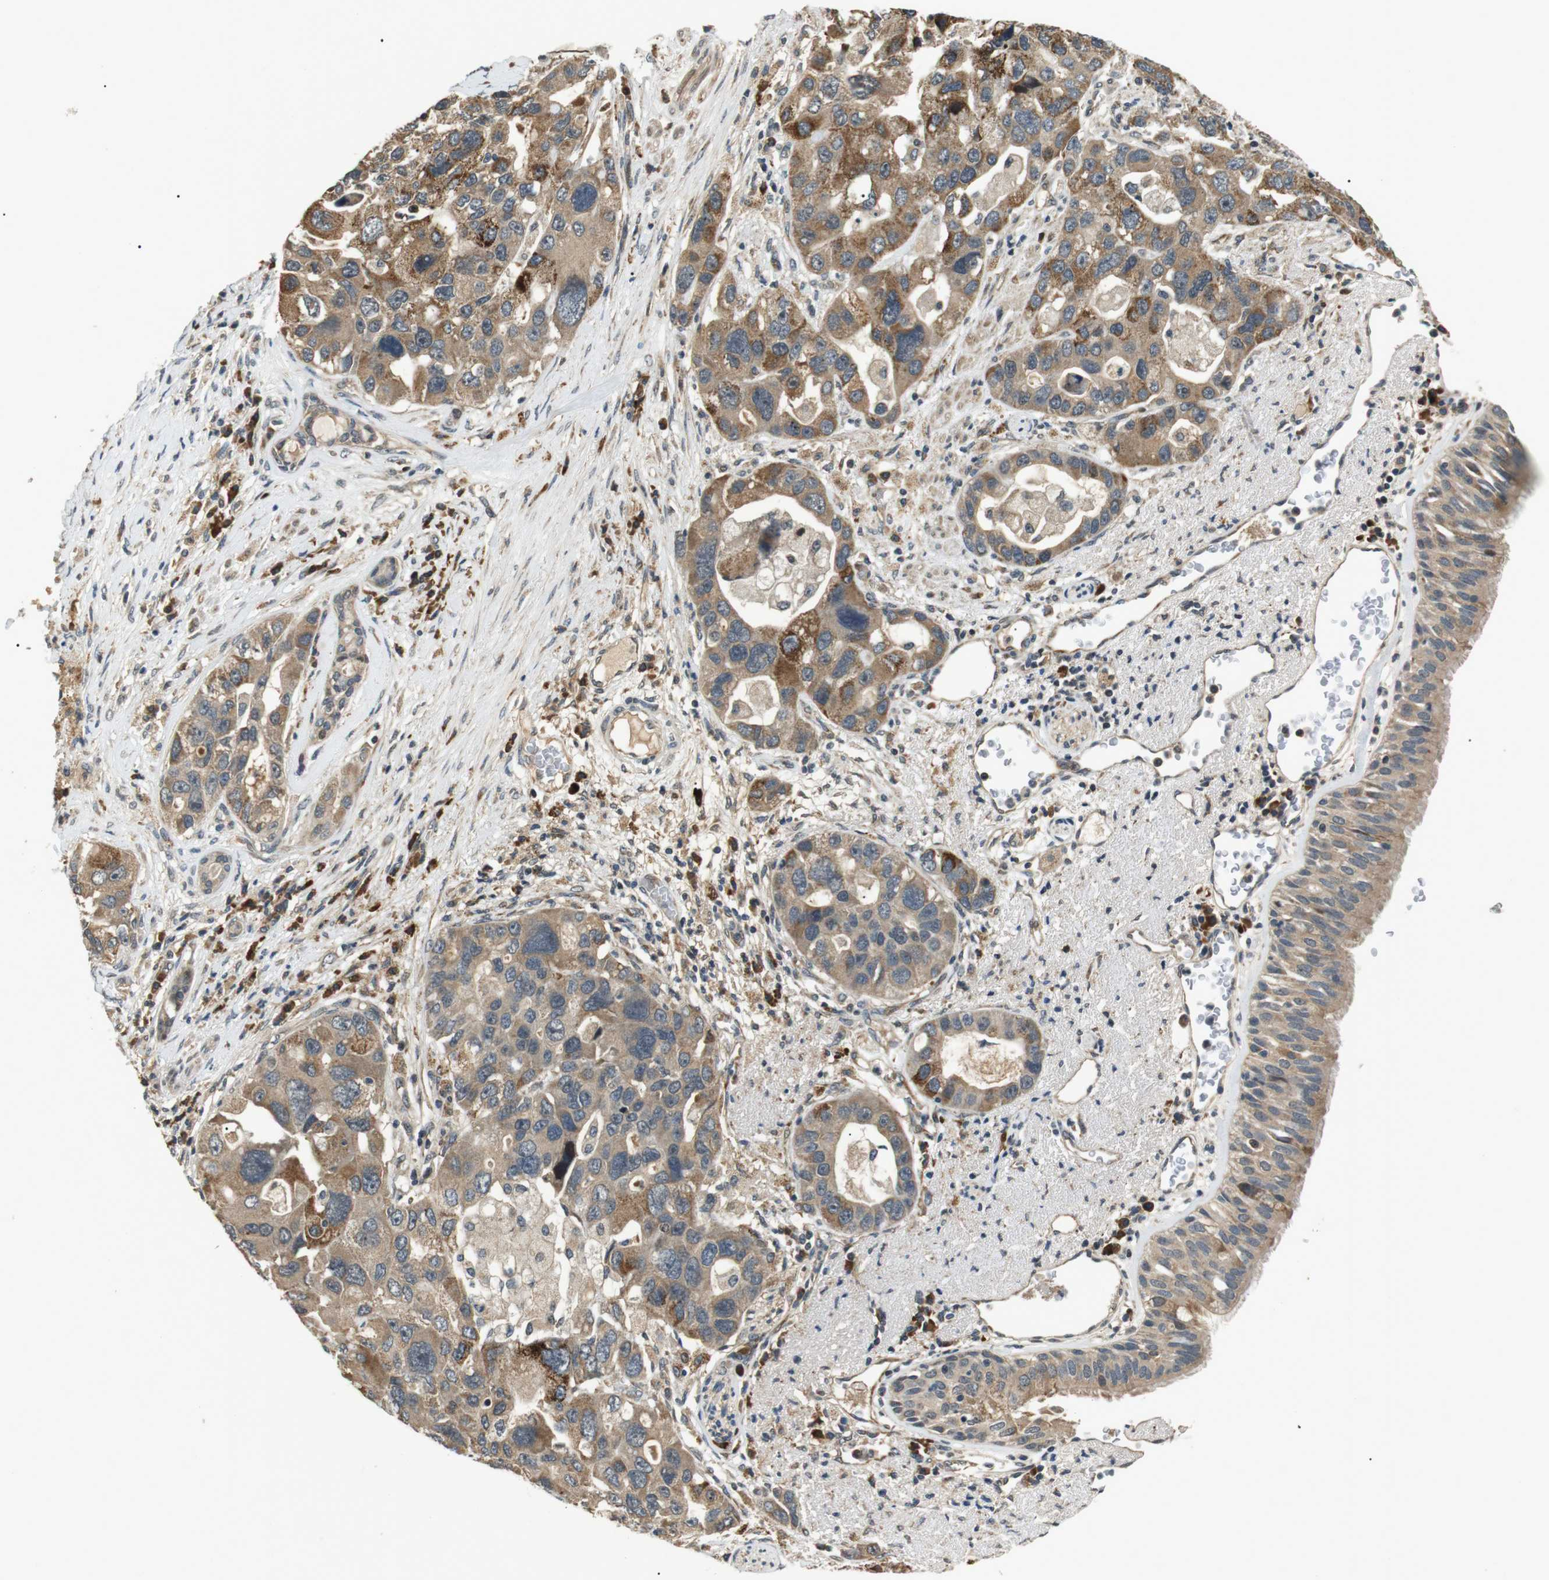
{"staining": {"intensity": "moderate", "quantity": ">75%", "location": "cytoplasmic/membranous"}, "tissue": "bronchus", "cell_type": "Respiratory epithelial cells", "image_type": "normal", "snomed": [{"axis": "morphology", "description": "Normal tissue, NOS"}, {"axis": "morphology", "description": "Adenocarcinoma, NOS"}, {"axis": "morphology", "description": "Adenocarcinoma, metastatic, NOS"}, {"axis": "topography", "description": "Lymph node"}, {"axis": "topography", "description": "Bronchus"}, {"axis": "topography", "description": "Lung"}], "caption": "Immunohistochemical staining of normal bronchus demonstrates >75% levels of moderate cytoplasmic/membranous protein positivity in about >75% of respiratory epithelial cells. (DAB IHC with brightfield microscopy, high magnification).", "gene": "HSPA13", "patient": {"sex": "female", "age": 54}}